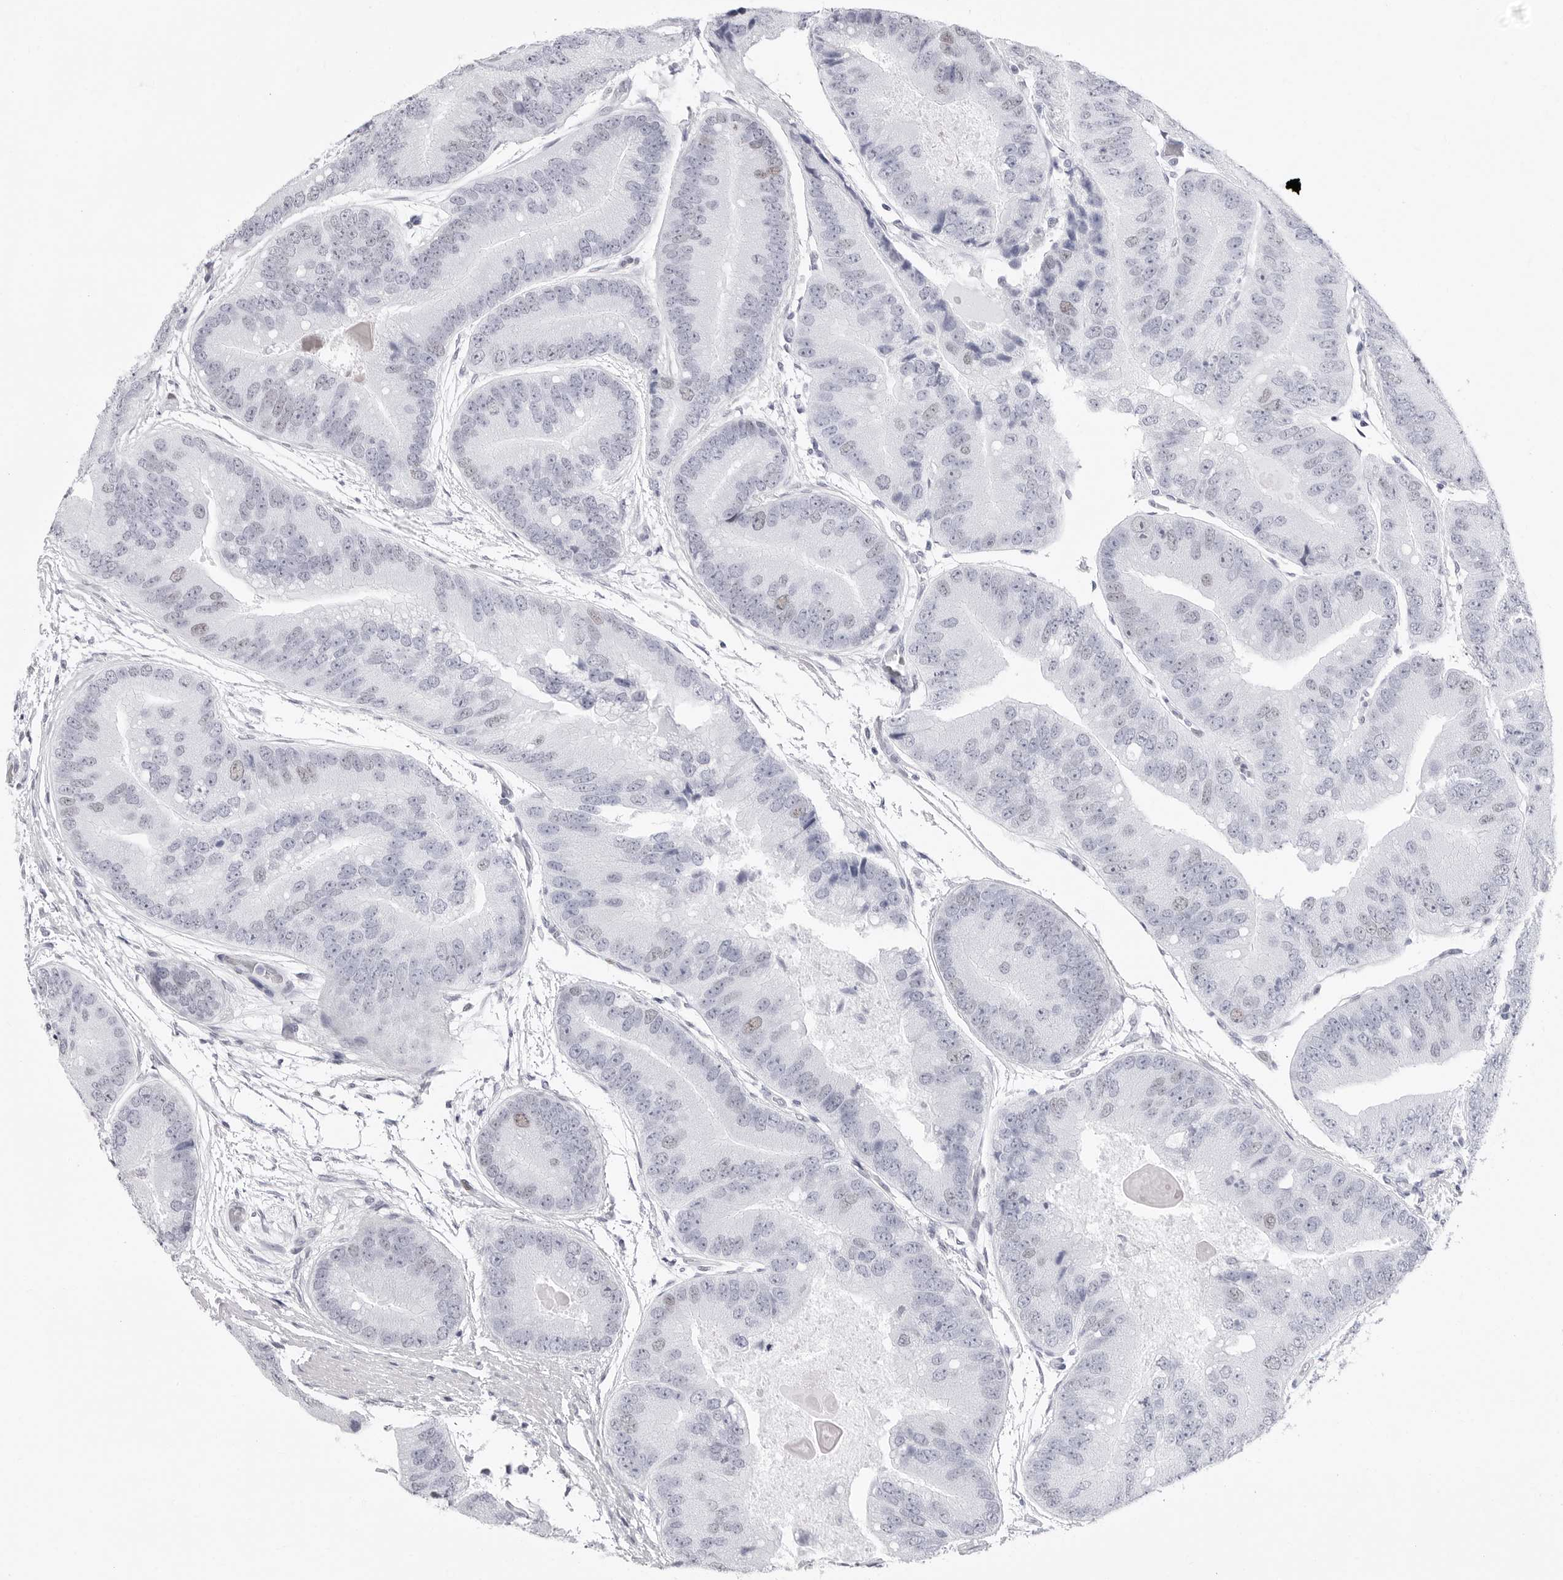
{"staining": {"intensity": "weak", "quantity": "<25%", "location": "nuclear"}, "tissue": "prostate cancer", "cell_type": "Tumor cells", "image_type": "cancer", "snomed": [{"axis": "morphology", "description": "Adenocarcinoma, High grade"}, {"axis": "topography", "description": "Prostate"}], "caption": "DAB (3,3'-diaminobenzidine) immunohistochemical staining of prostate cancer (adenocarcinoma (high-grade)) exhibits no significant expression in tumor cells.", "gene": "NASP", "patient": {"sex": "male", "age": 70}}